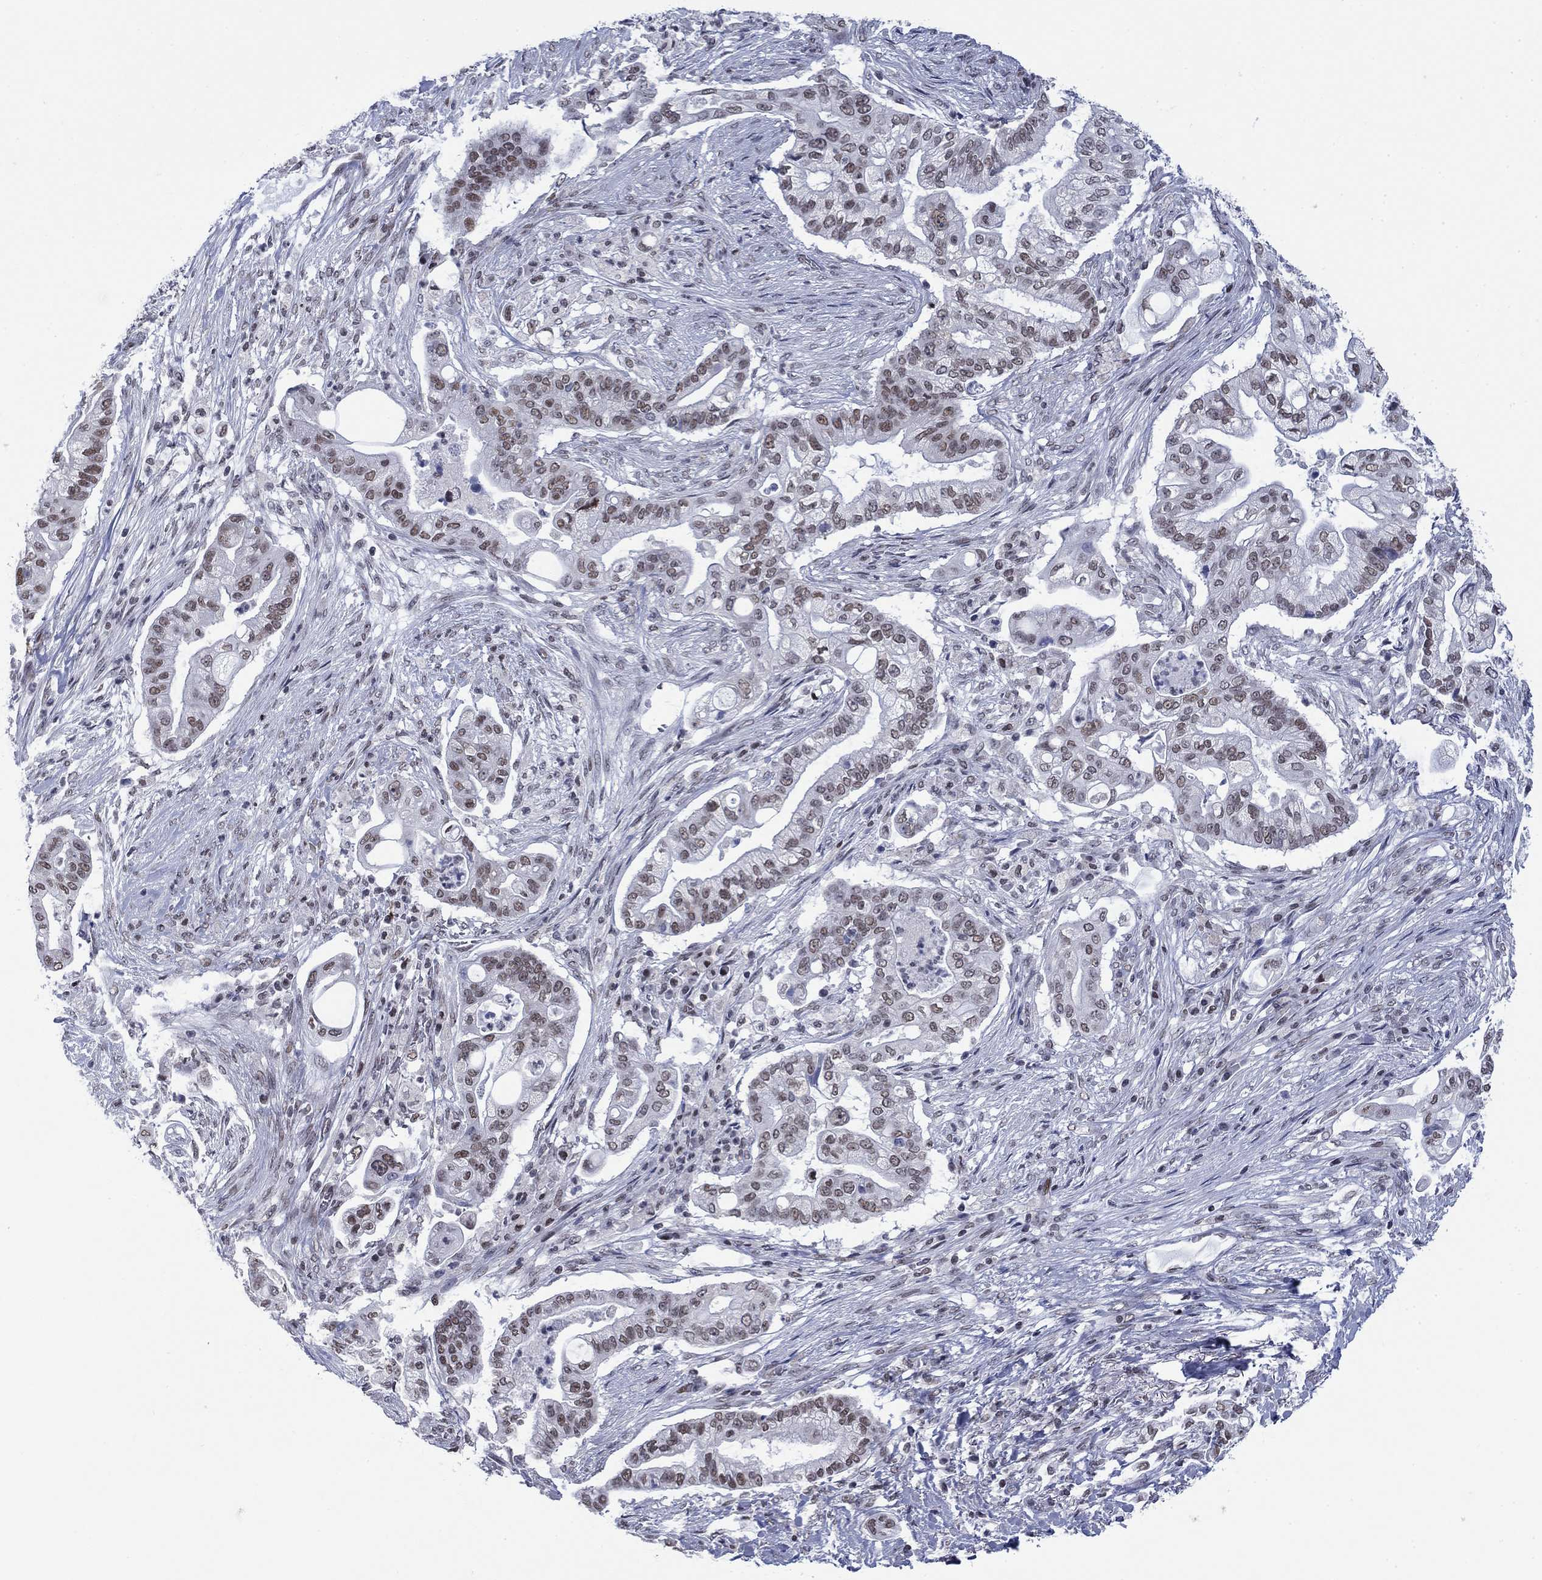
{"staining": {"intensity": "moderate", "quantity": "25%-75%", "location": "nuclear"}, "tissue": "pancreatic cancer", "cell_type": "Tumor cells", "image_type": "cancer", "snomed": [{"axis": "morphology", "description": "Adenocarcinoma, NOS"}, {"axis": "topography", "description": "Pancreas"}], "caption": "Pancreatic cancer stained with IHC displays moderate nuclear staining in approximately 25%-75% of tumor cells. (DAB = brown stain, brightfield microscopy at high magnification).", "gene": "NPAS3", "patient": {"sex": "female", "age": 69}}